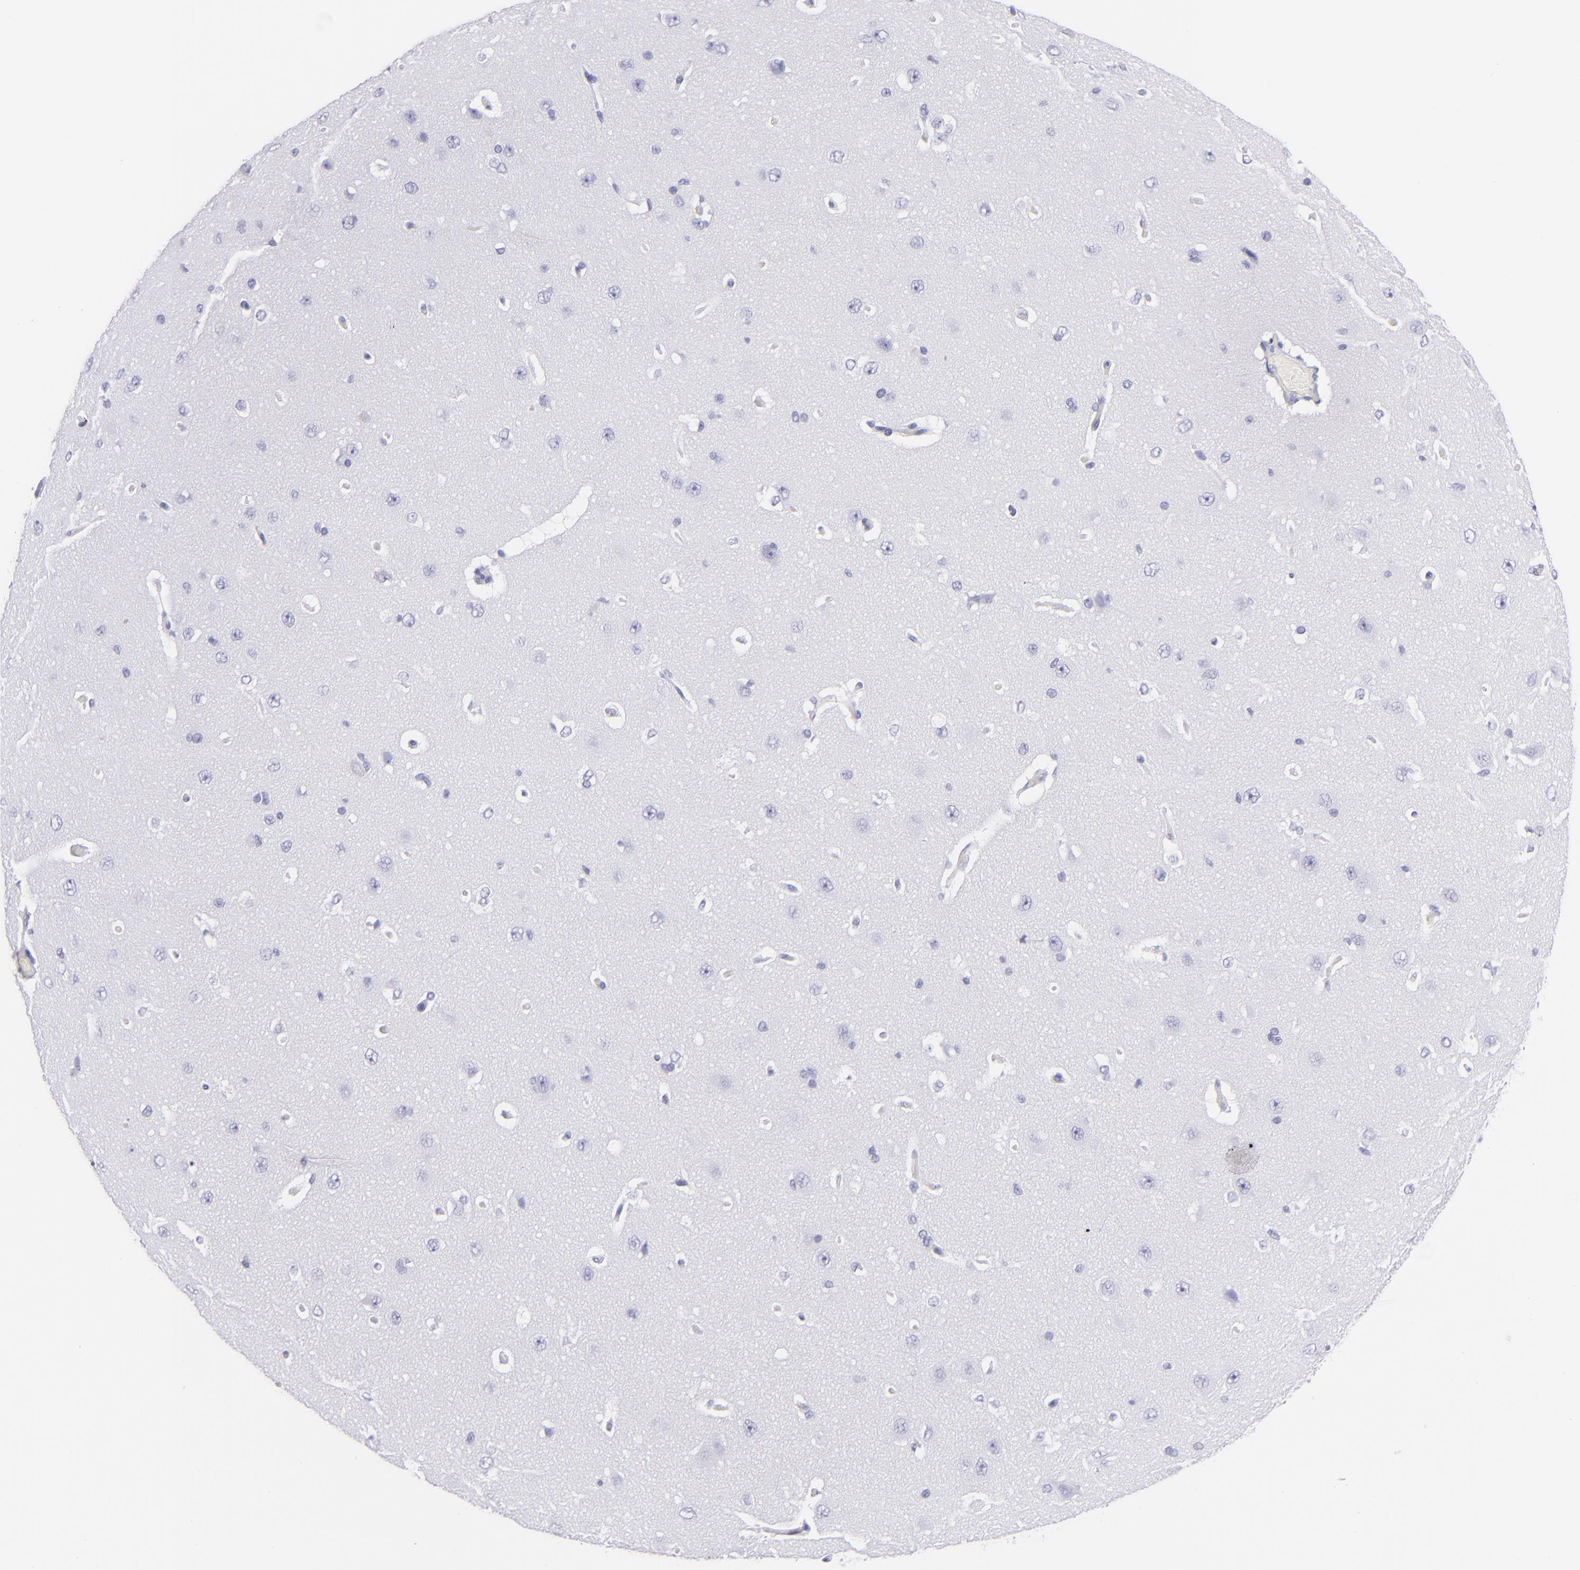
{"staining": {"intensity": "negative", "quantity": "none", "location": "none"}, "tissue": "cerebral cortex", "cell_type": "Endothelial cells", "image_type": "normal", "snomed": [{"axis": "morphology", "description": "Normal tissue, NOS"}, {"axis": "topography", "description": "Cerebral cortex"}], "caption": "DAB immunohistochemical staining of normal cerebral cortex shows no significant expression in endothelial cells. (Brightfield microscopy of DAB IHC at high magnification).", "gene": "PRPH", "patient": {"sex": "female", "age": 45}}